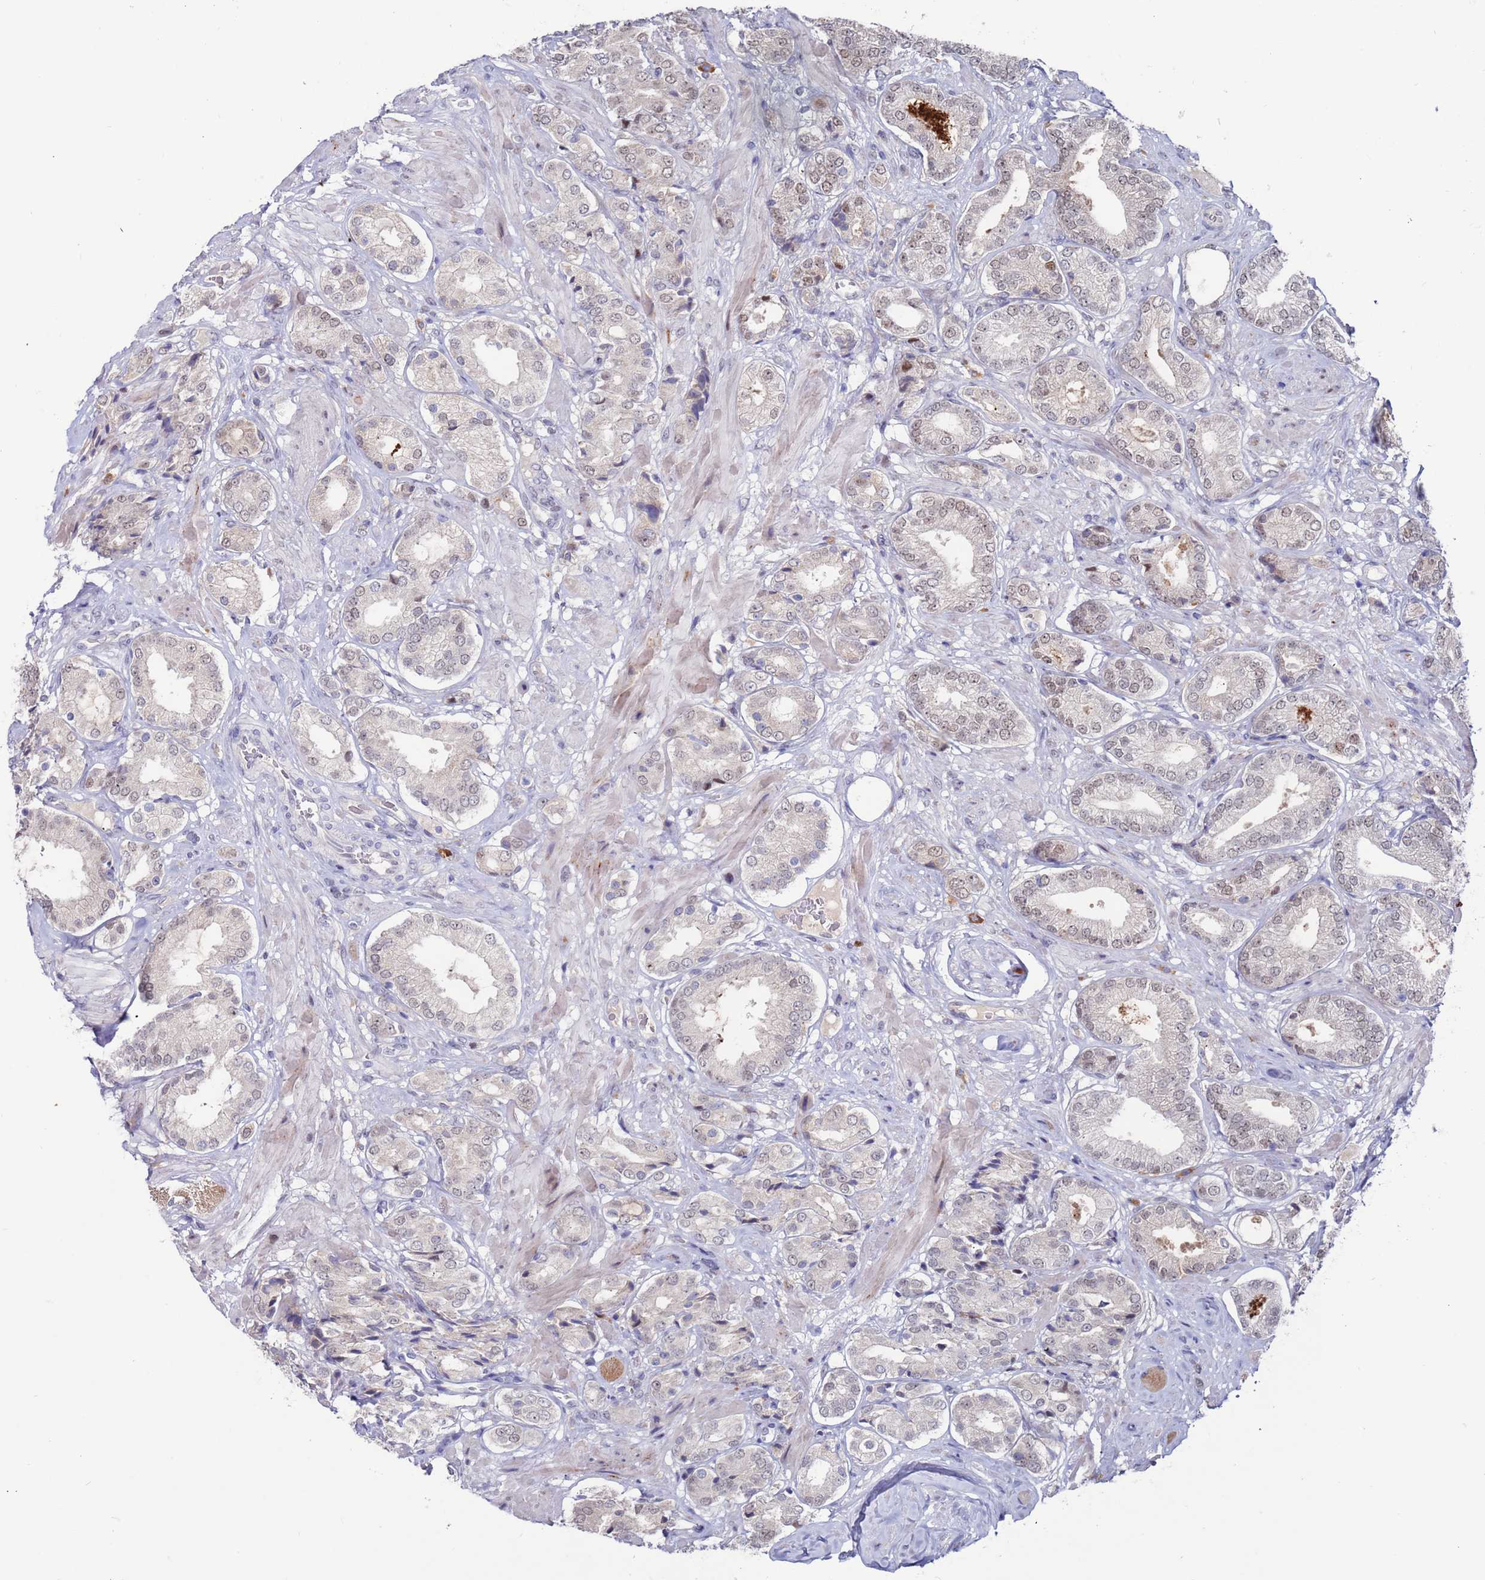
{"staining": {"intensity": "weak", "quantity": "<25%", "location": "nuclear"}, "tissue": "prostate cancer", "cell_type": "Tumor cells", "image_type": "cancer", "snomed": [{"axis": "morphology", "description": "Adenocarcinoma, High grade"}, {"axis": "topography", "description": "Prostate and seminal vesicle, NOS"}], "caption": "Human prostate cancer (adenocarcinoma (high-grade)) stained for a protein using immunohistochemistry reveals no positivity in tumor cells.", "gene": "FBXO27", "patient": {"sex": "male", "age": 64}}